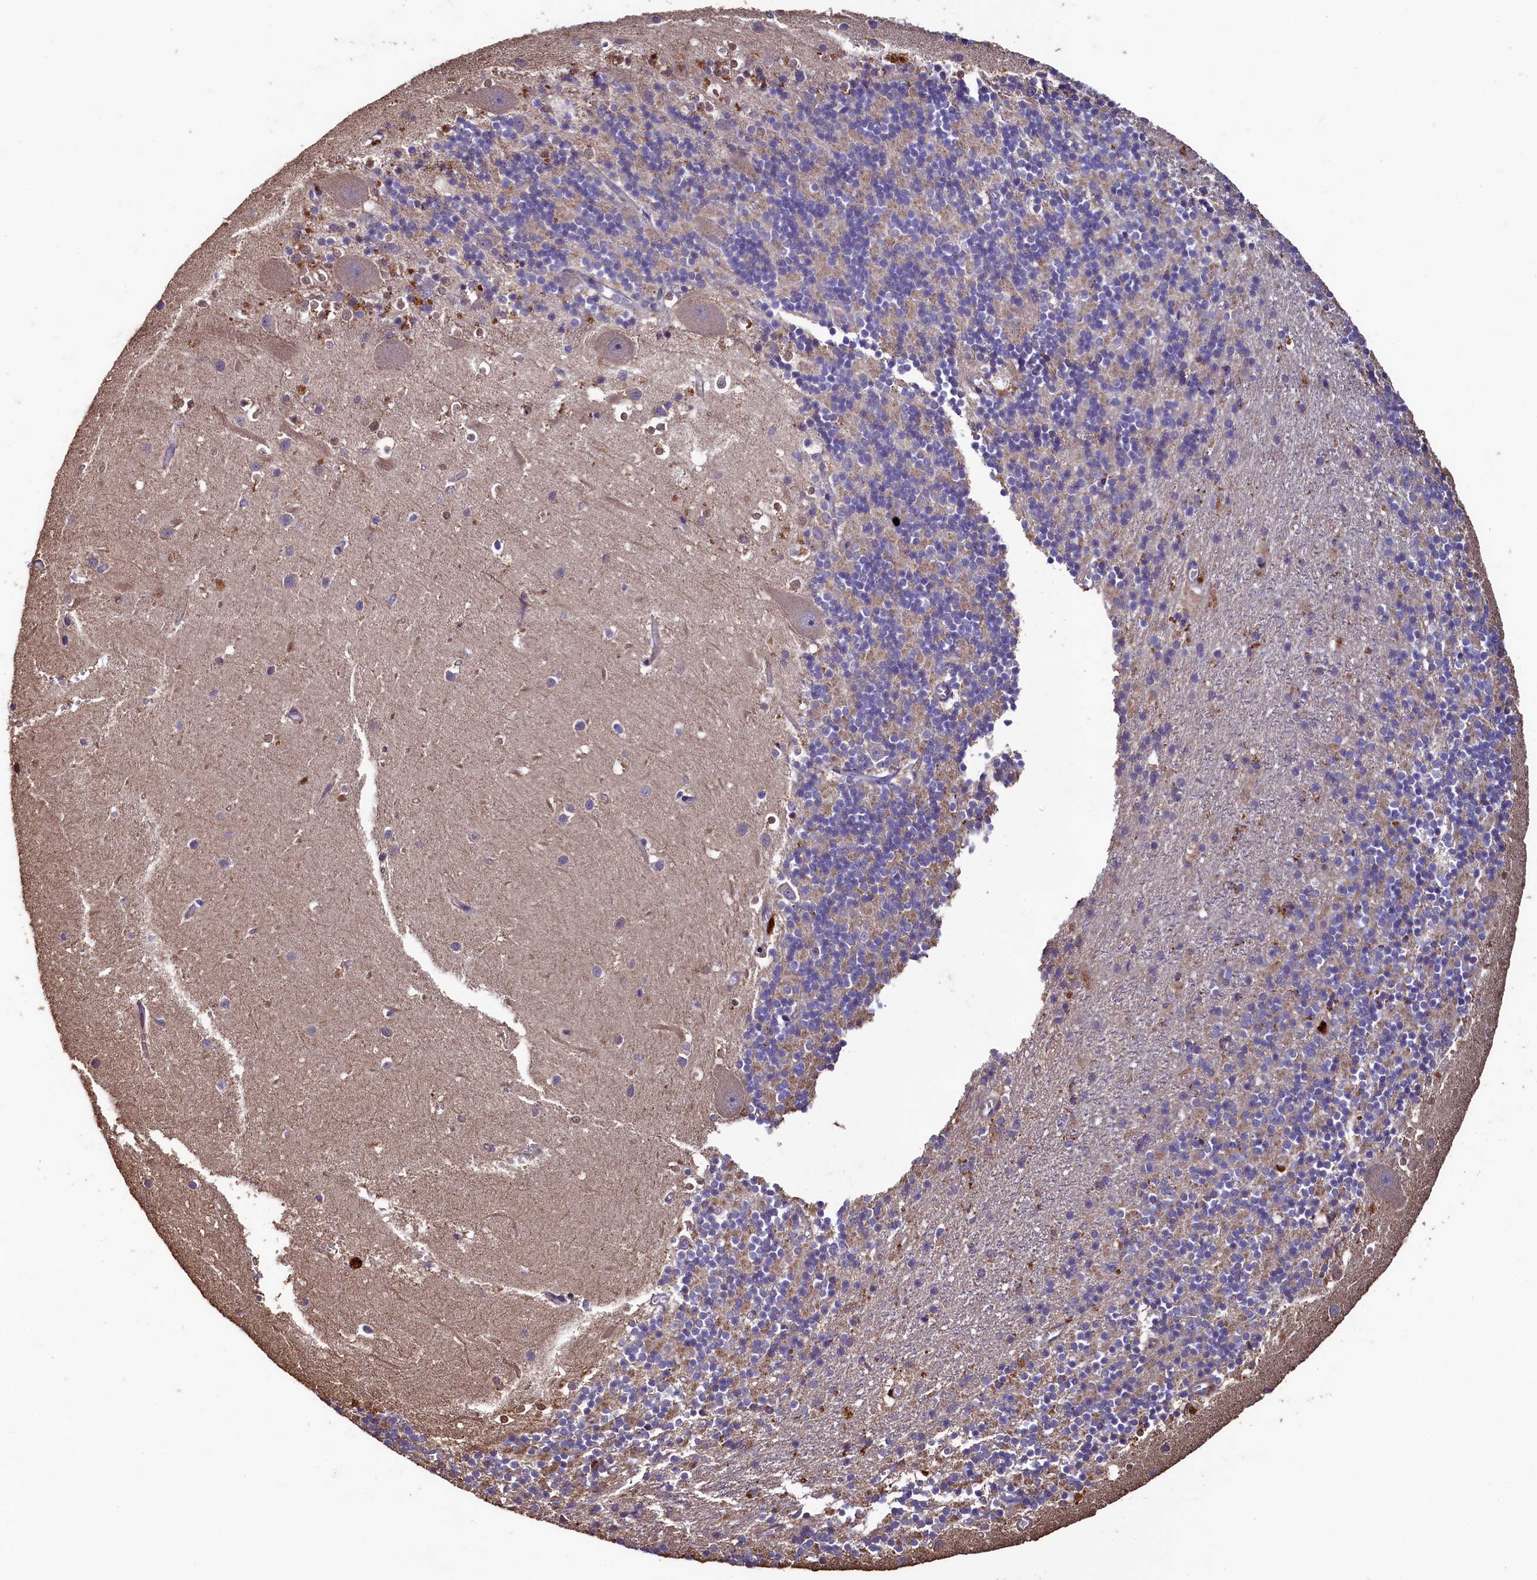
{"staining": {"intensity": "weak", "quantity": "25%-75%", "location": "cytoplasmic/membranous"}, "tissue": "cerebellum", "cell_type": "Cells in granular layer", "image_type": "normal", "snomed": [{"axis": "morphology", "description": "Normal tissue, NOS"}, {"axis": "topography", "description": "Cerebellum"}], "caption": "Immunohistochemical staining of normal human cerebellum shows 25%-75% levels of weak cytoplasmic/membranous protein expression in about 25%-75% of cells in granular layer. (IHC, brightfield microscopy, high magnification).", "gene": "TMEM98", "patient": {"sex": "male", "age": 54}}